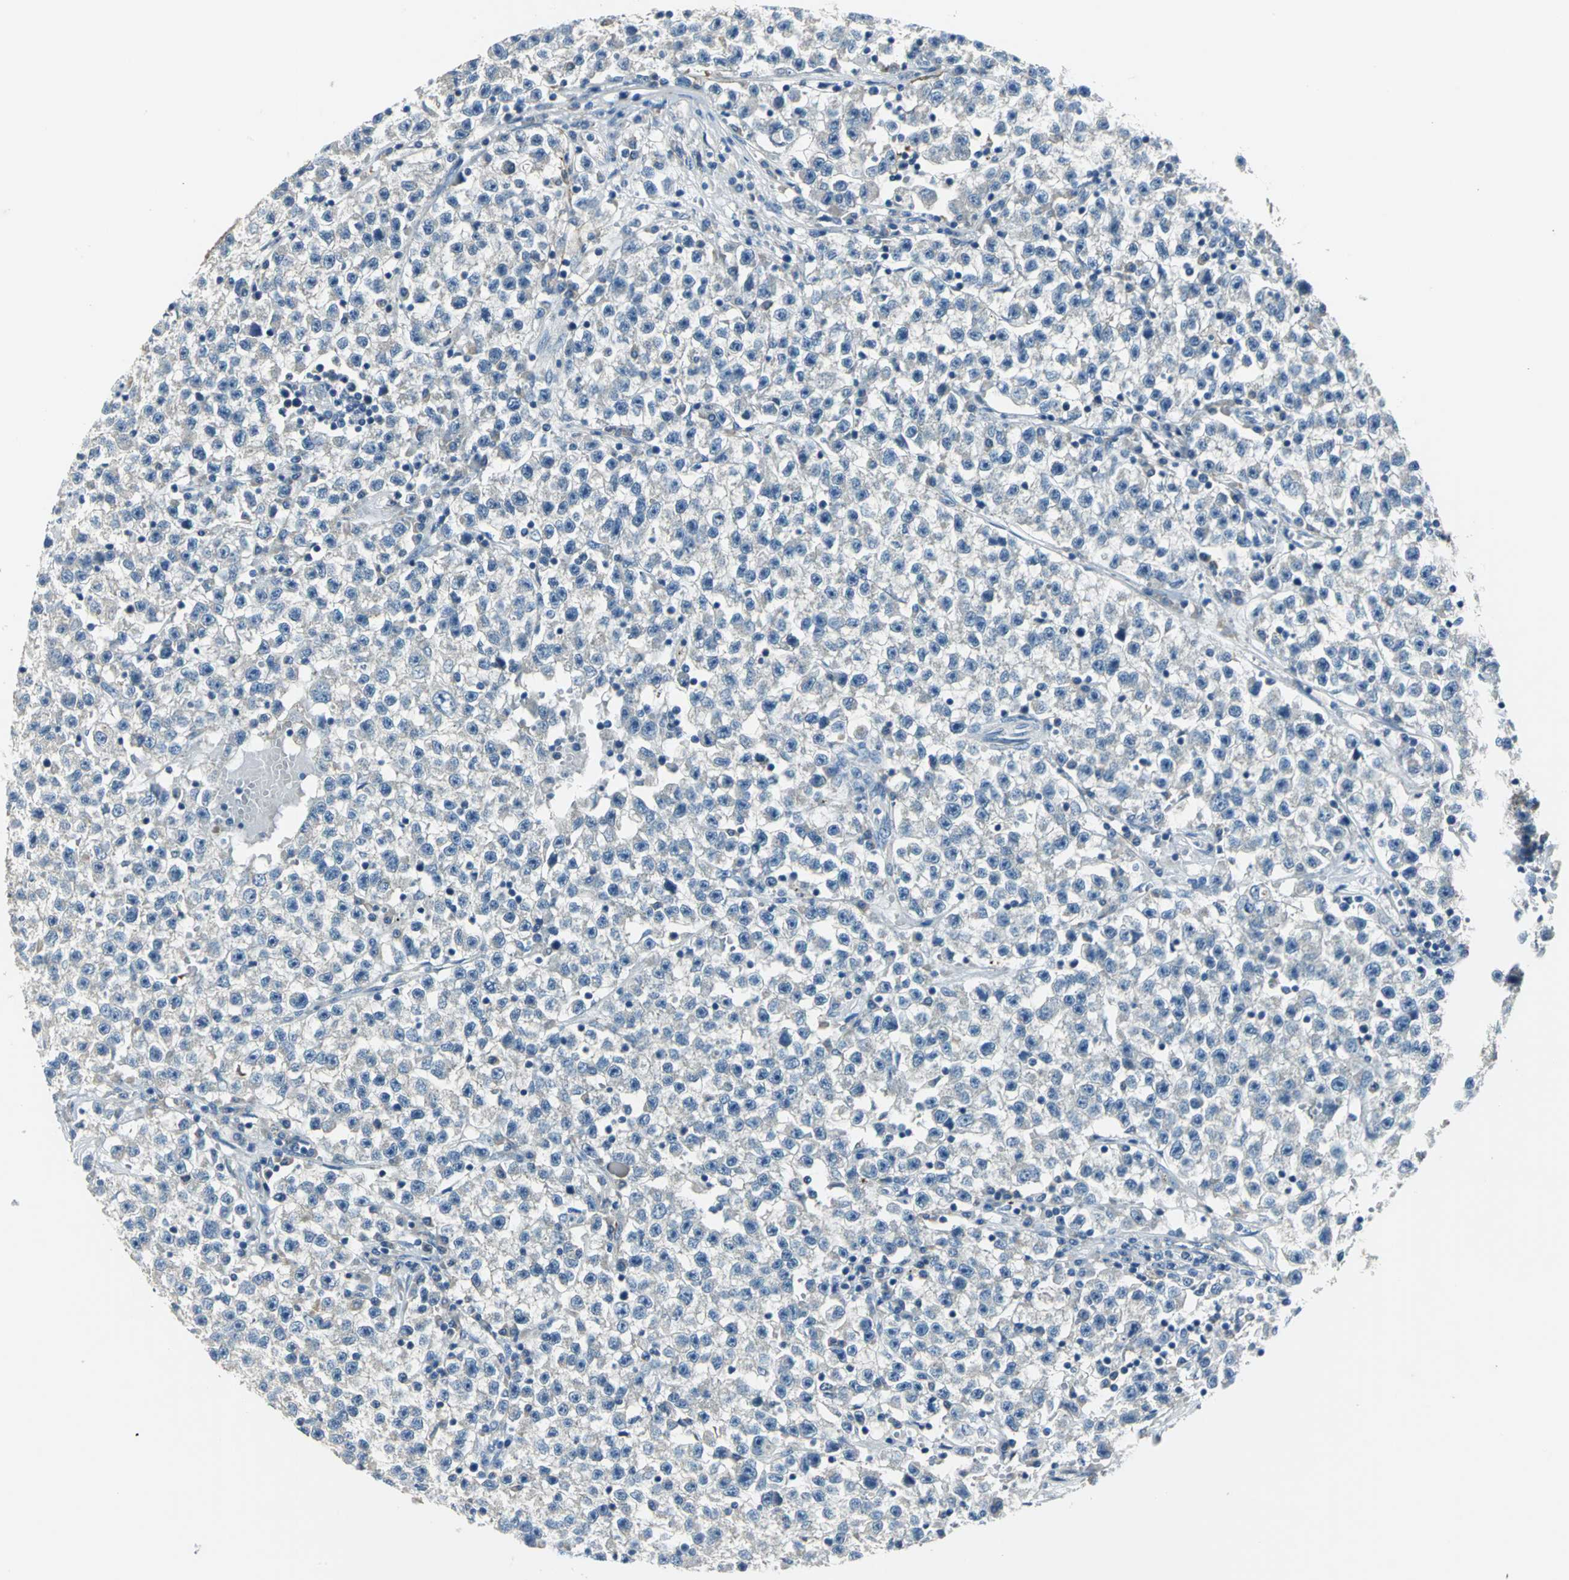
{"staining": {"intensity": "negative", "quantity": "none", "location": "none"}, "tissue": "testis cancer", "cell_type": "Tumor cells", "image_type": "cancer", "snomed": [{"axis": "morphology", "description": "Seminoma, NOS"}, {"axis": "topography", "description": "Testis"}], "caption": "Immunohistochemistry (IHC) image of testis cancer (seminoma) stained for a protein (brown), which demonstrates no staining in tumor cells.", "gene": "SLC16A7", "patient": {"sex": "male", "age": 22}}